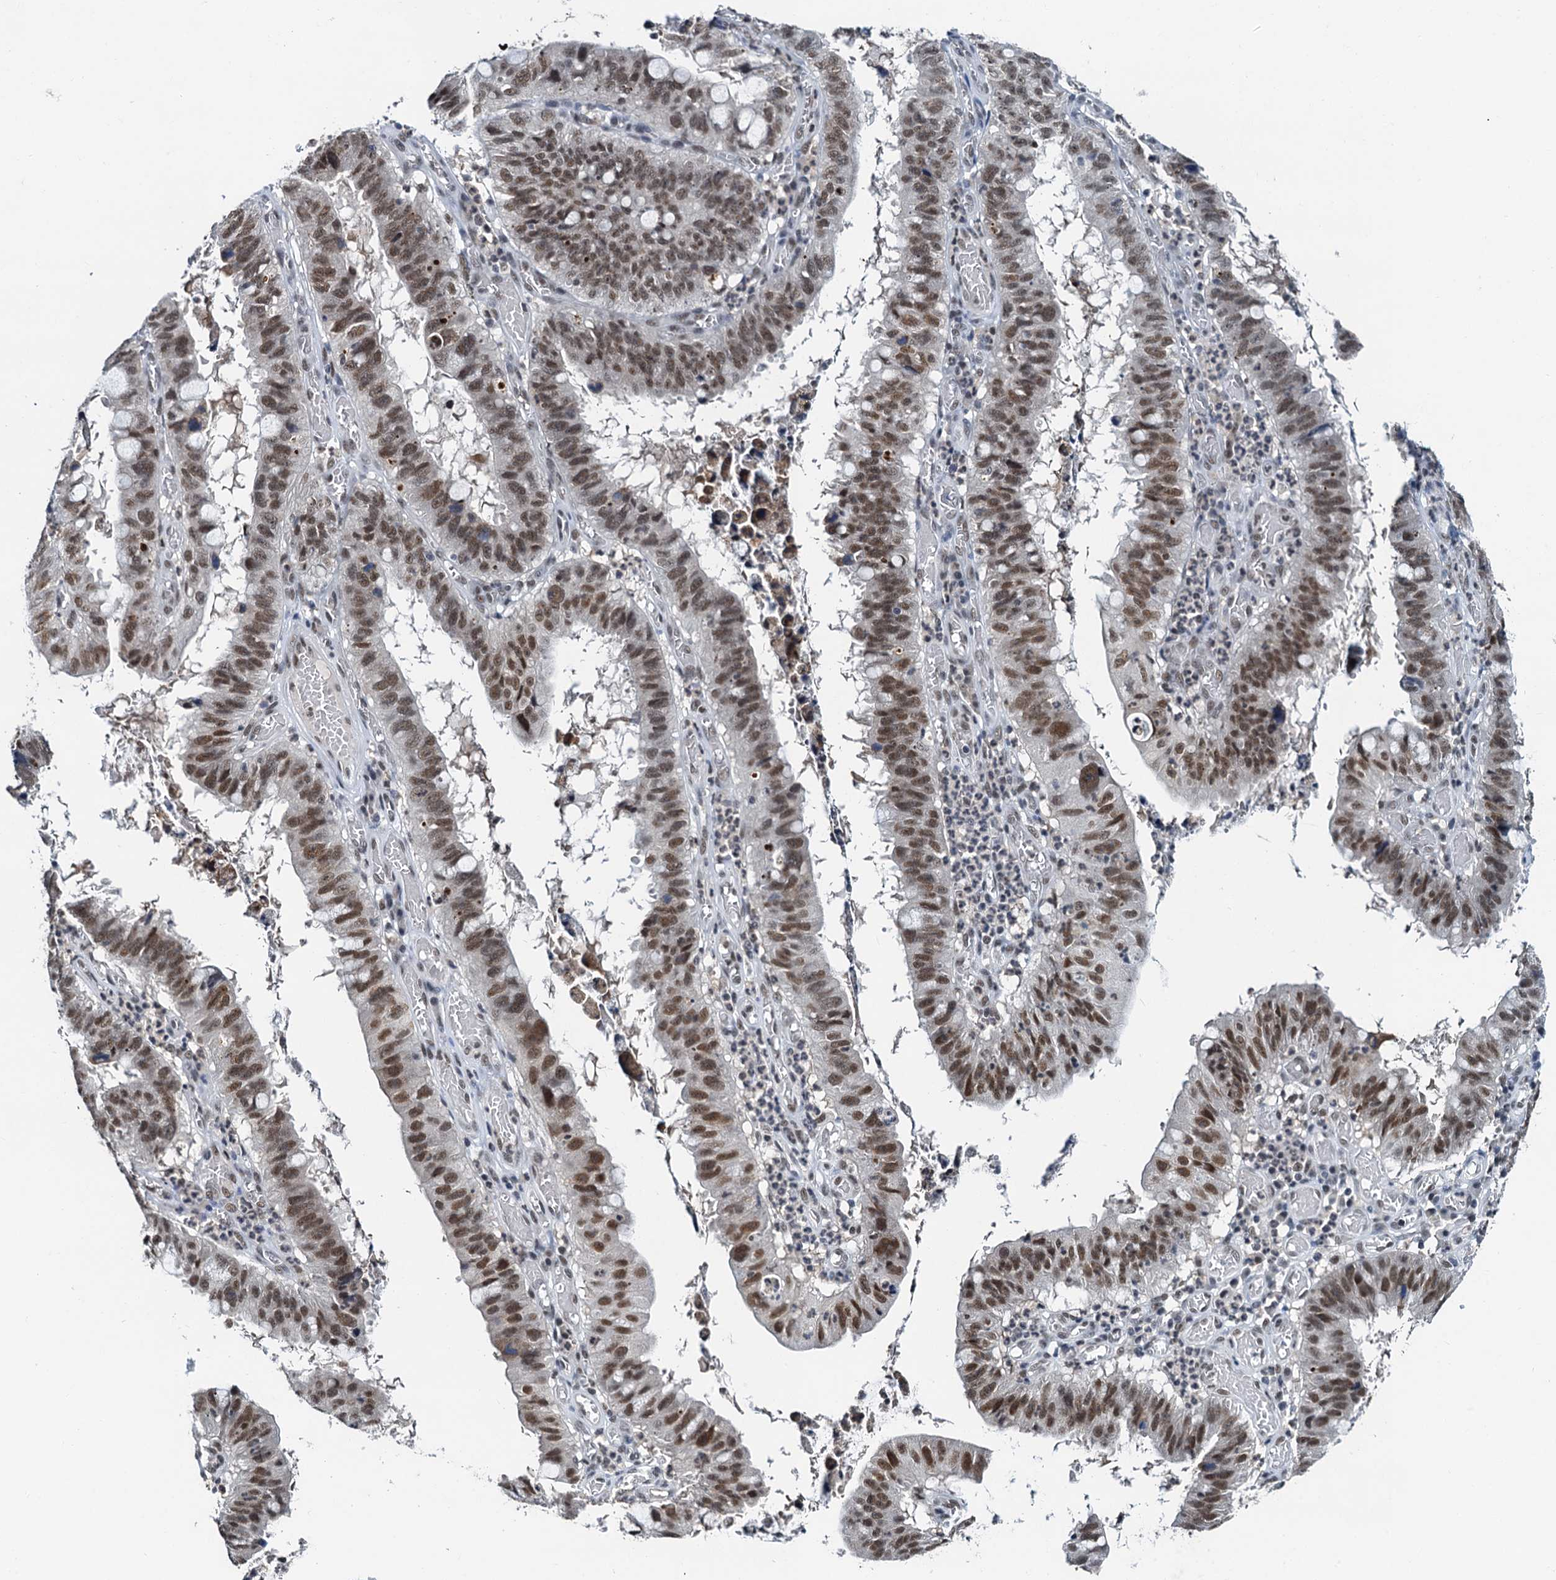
{"staining": {"intensity": "moderate", "quantity": ">75%", "location": "nuclear"}, "tissue": "stomach cancer", "cell_type": "Tumor cells", "image_type": "cancer", "snomed": [{"axis": "morphology", "description": "Adenocarcinoma, NOS"}, {"axis": "topography", "description": "Stomach"}], "caption": "This image shows immunohistochemistry staining of human stomach cancer (adenocarcinoma), with medium moderate nuclear expression in about >75% of tumor cells.", "gene": "SNRPD1", "patient": {"sex": "male", "age": 59}}